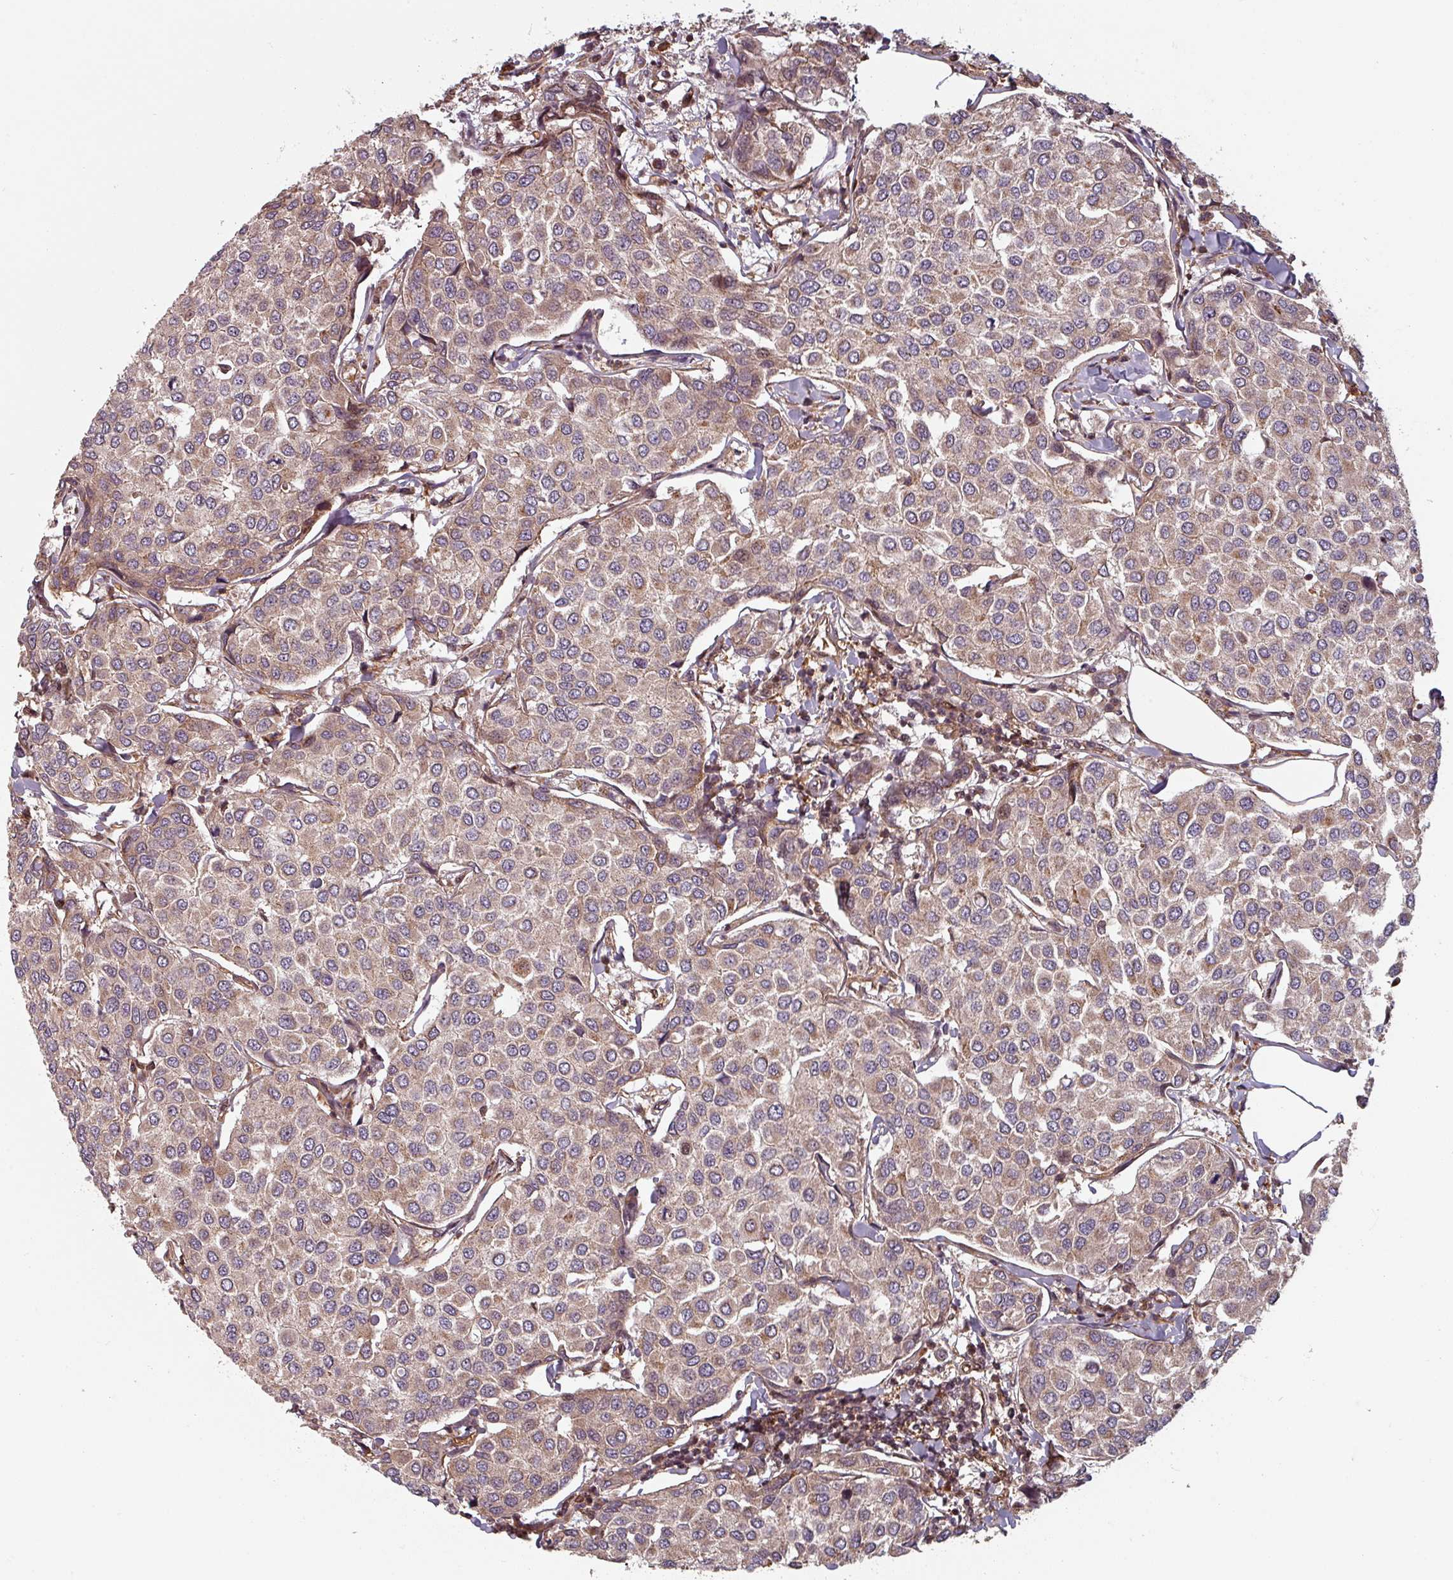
{"staining": {"intensity": "weak", "quantity": ">75%", "location": "cytoplasmic/membranous"}, "tissue": "breast cancer", "cell_type": "Tumor cells", "image_type": "cancer", "snomed": [{"axis": "morphology", "description": "Duct carcinoma"}, {"axis": "topography", "description": "Breast"}], "caption": "Protein staining shows weak cytoplasmic/membranous staining in approximately >75% of tumor cells in breast invasive ductal carcinoma. The staining was performed using DAB (3,3'-diaminobenzidine) to visualize the protein expression in brown, while the nuclei were stained in blue with hematoxylin (Magnification: 20x).", "gene": "EID1", "patient": {"sex": "female", "age": 55}}